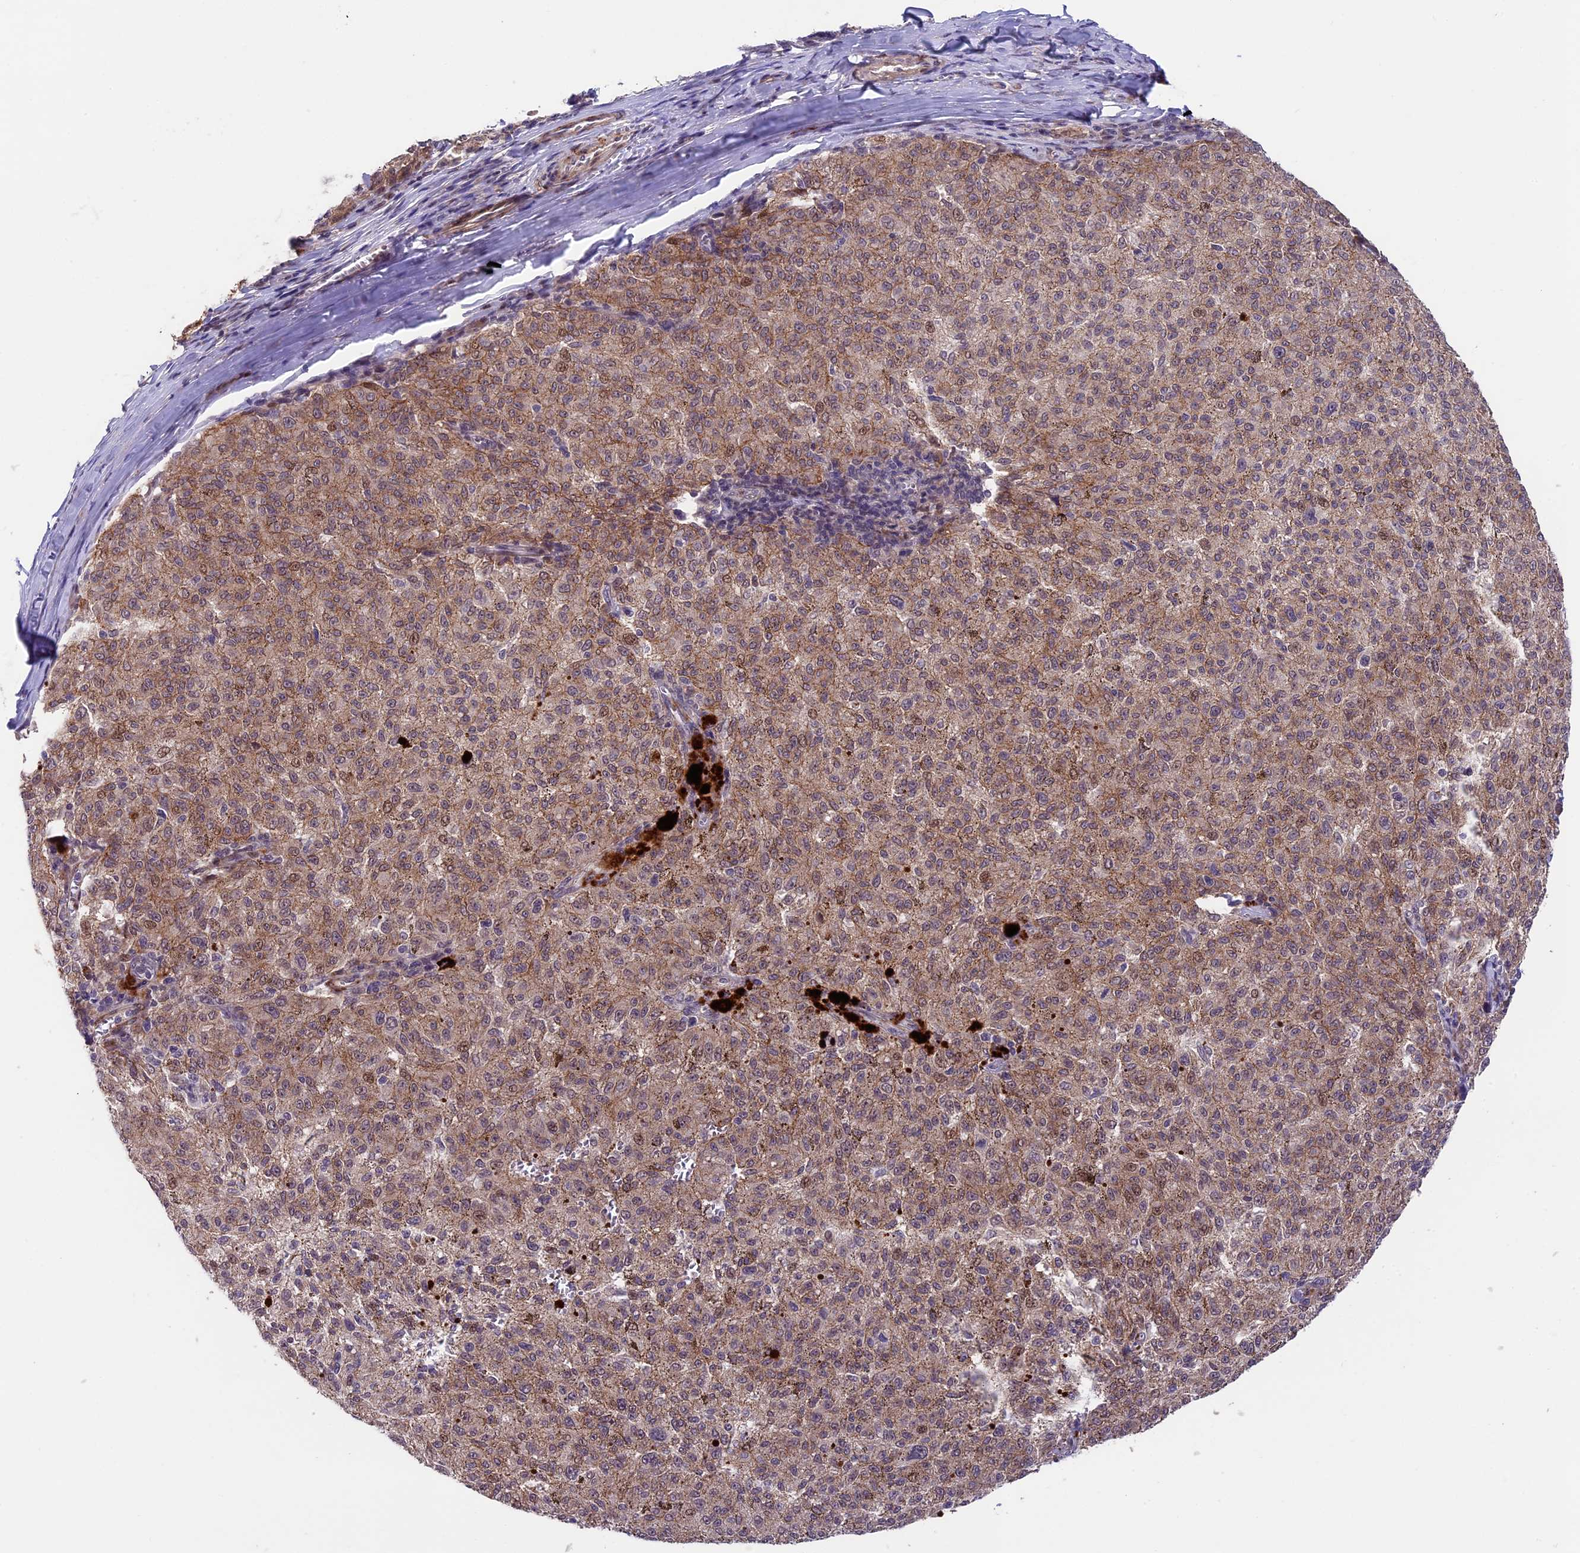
{"staining": {"intensity": "moderate", "quantity": "25%-75%", "location": "cytoplasmic/membranous,nuclear"}, "tissue": "melanoma", "cell_type": "Tumor cells", "image_type": "cancer", "snomed": [{"axis": "morphology", "description": "Malignant melanoma, NOS"}, {"axis": "topography", "description": "Skin"}], "caption": "This is a histology image of immunohistochemistry staining of melanoma, which shows moderate positivity in the cytoplasmic/membranous and nuclear of tumor cells.", "gene": "SIPA1L3", "patient": {"sex": "female", "age": 72}}